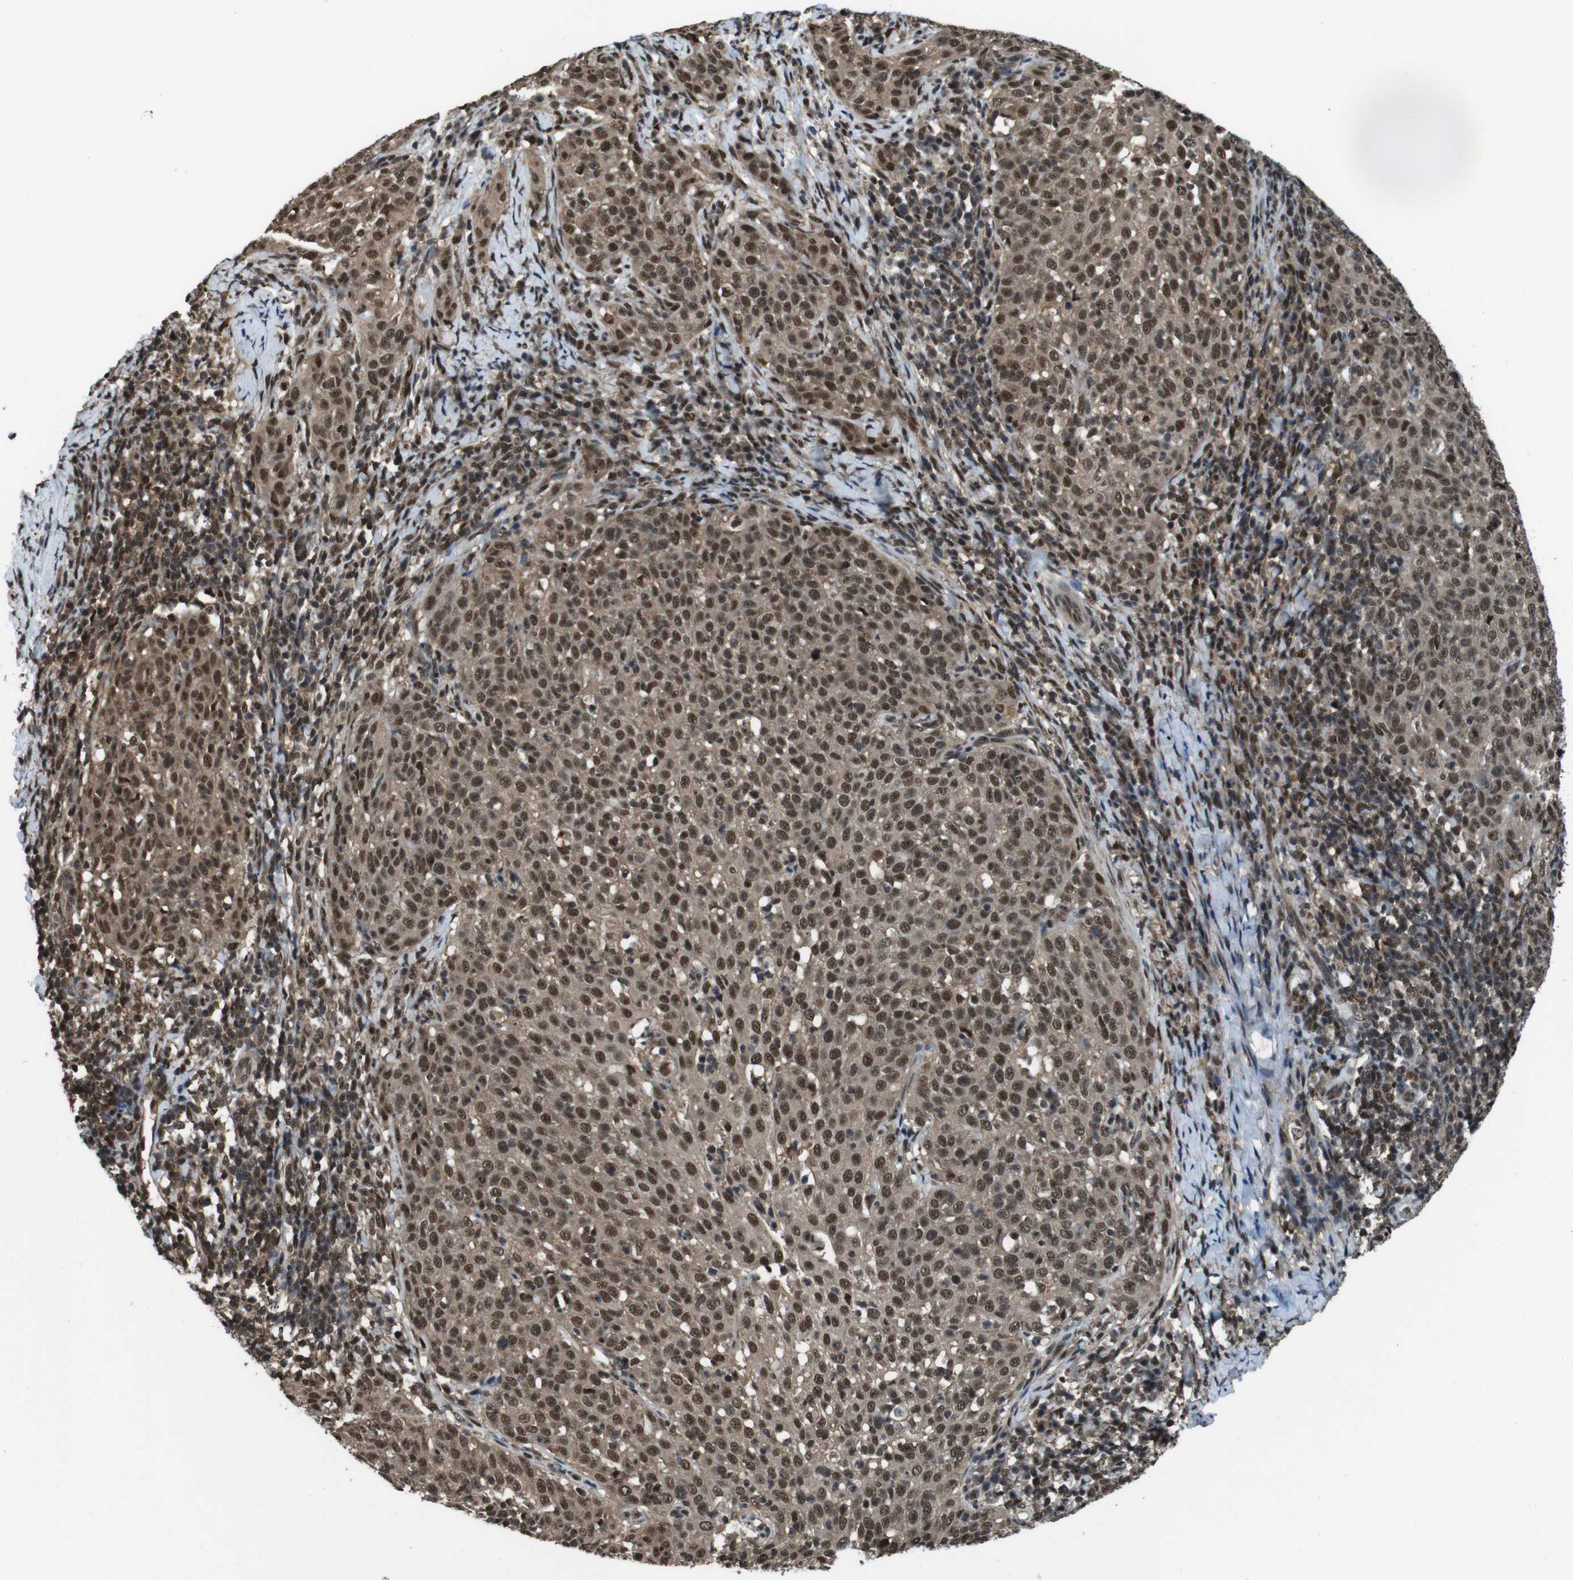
{"staining": {"intensity": "strong", "quantity": ">75%", "location": "cytoplasmic/membranous,nuclear"}, "tissue": "cervical cancer", "cell_type": "Tumor cells", "image_type": "cancer", "snomed": [{"axis": "morphology", "description": "Squamous cell carcinoma, NOS"}, {"axis": "topography", "description": "Cervix"}], "caption": "Immunohistochemistry (IHC) histopathology image of cervical cancer stained for a protein (brown), which displays high levels of strong cytoplasmic/membranous and nuclear staining in approximately >75% of tumor cells.", "gene": "NR4A2", "patient": {"sex": "female", "age": 51}}